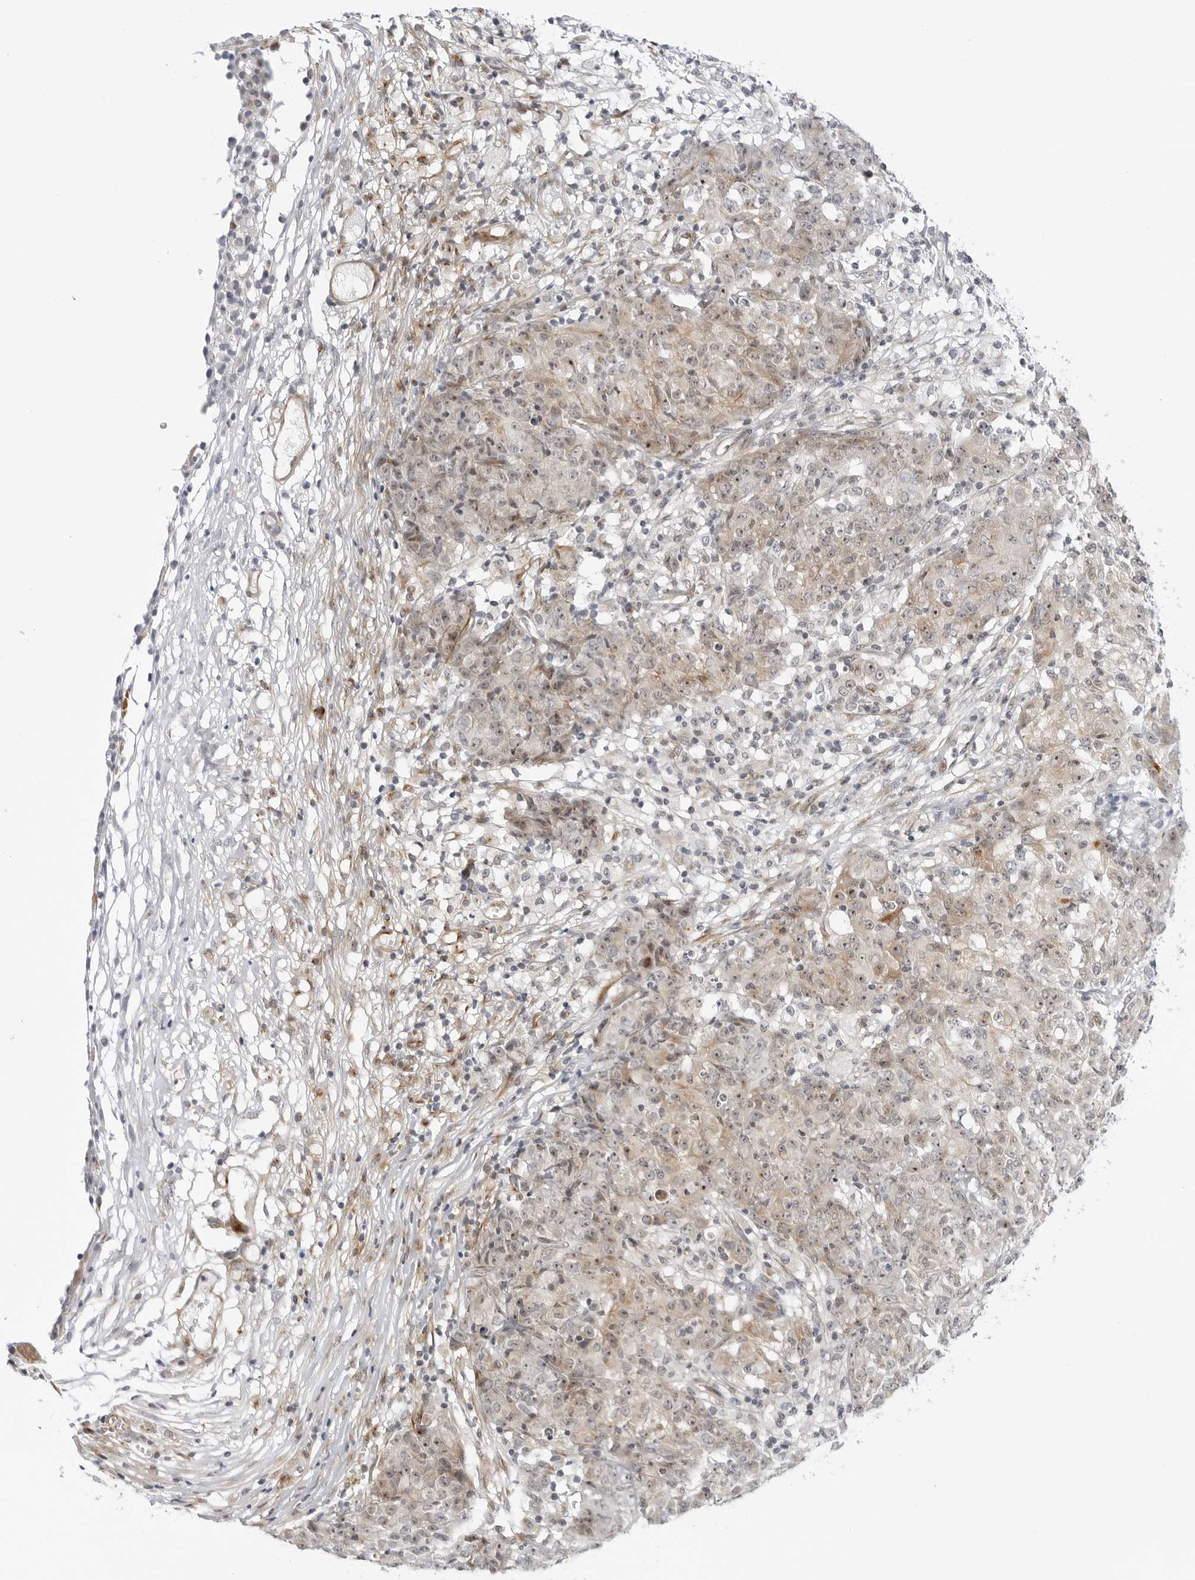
{"staining": {"intensity": "weak", "quantity": ">75%", "location": "cytoplasmic/membranous,nuclear"}, "tissue": "ovarian cancer", "cell_type": "Tumor cells", "image_type": "cancer", "snomed": [{"axis": "morphology", "description": "Carcinoma, endometroid"}, {"axis": "topography", "description": "Ovary"}], "caption": "Immunohistochemistry (IHC) image of human ovarian endometroid carcinoma stained for a protein (brown), which shows low levels of weak cytoplasmic/membranous and nuclear expression in approximately >75% of tumor cells.", "gene": "MAP2K5", "patient": {"sex": "female", "age": 42}}